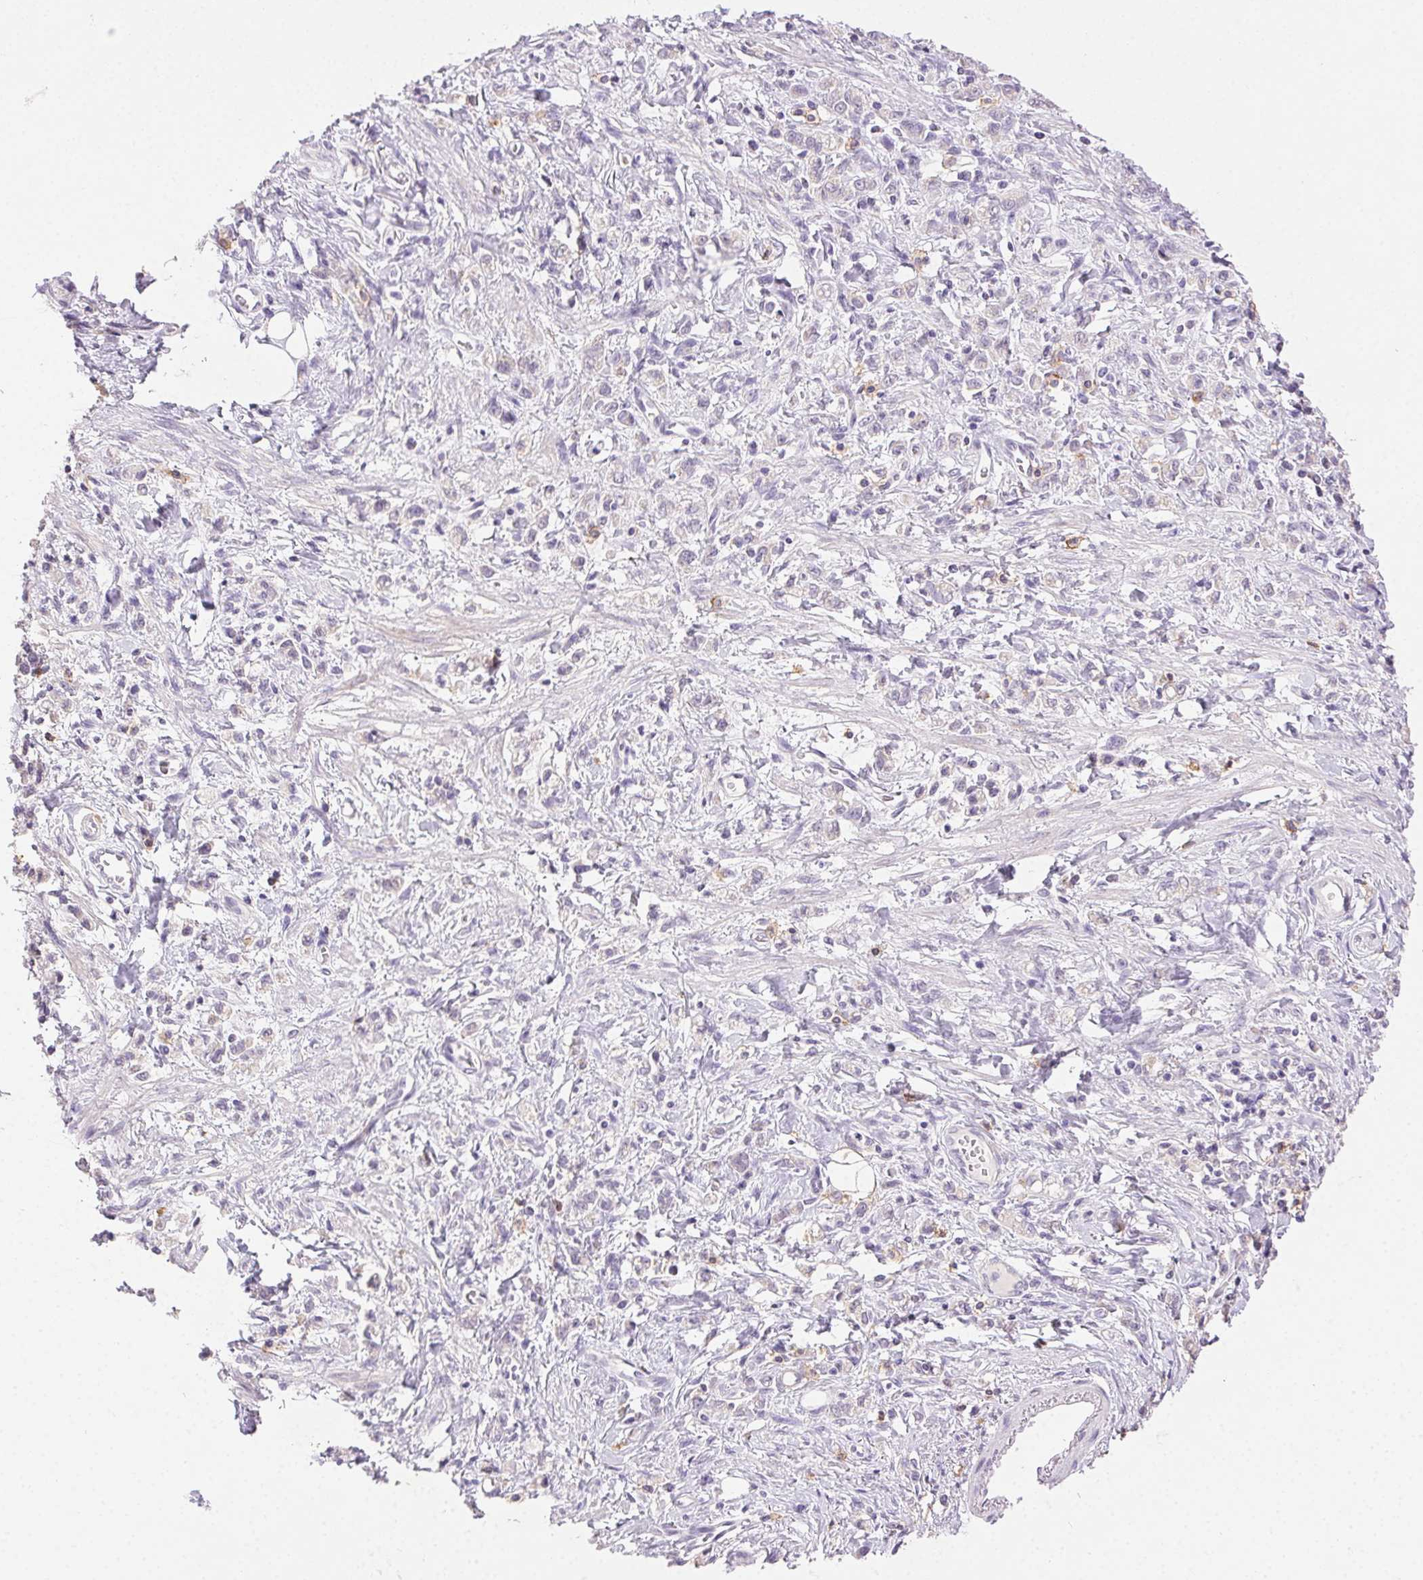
{"staining": {"intensity": "negative", "quantity": "none", "location": "none"}, "tissue": "stomach cancer", "cell_type": "Tumor cells", "image_type": "cancer", "snomed": [{"axis": "morphology", "description": "Adenocarcinoma, NOS"}, {"axis": "topography", "description": "Stomach"}], "caption": "Stomach adenocarcinoma was stained to show a protein in brown. There is no significant staining in tumor cells.", "gene": "AKAP5", "patient": {"sex": "male", "age": 77}}